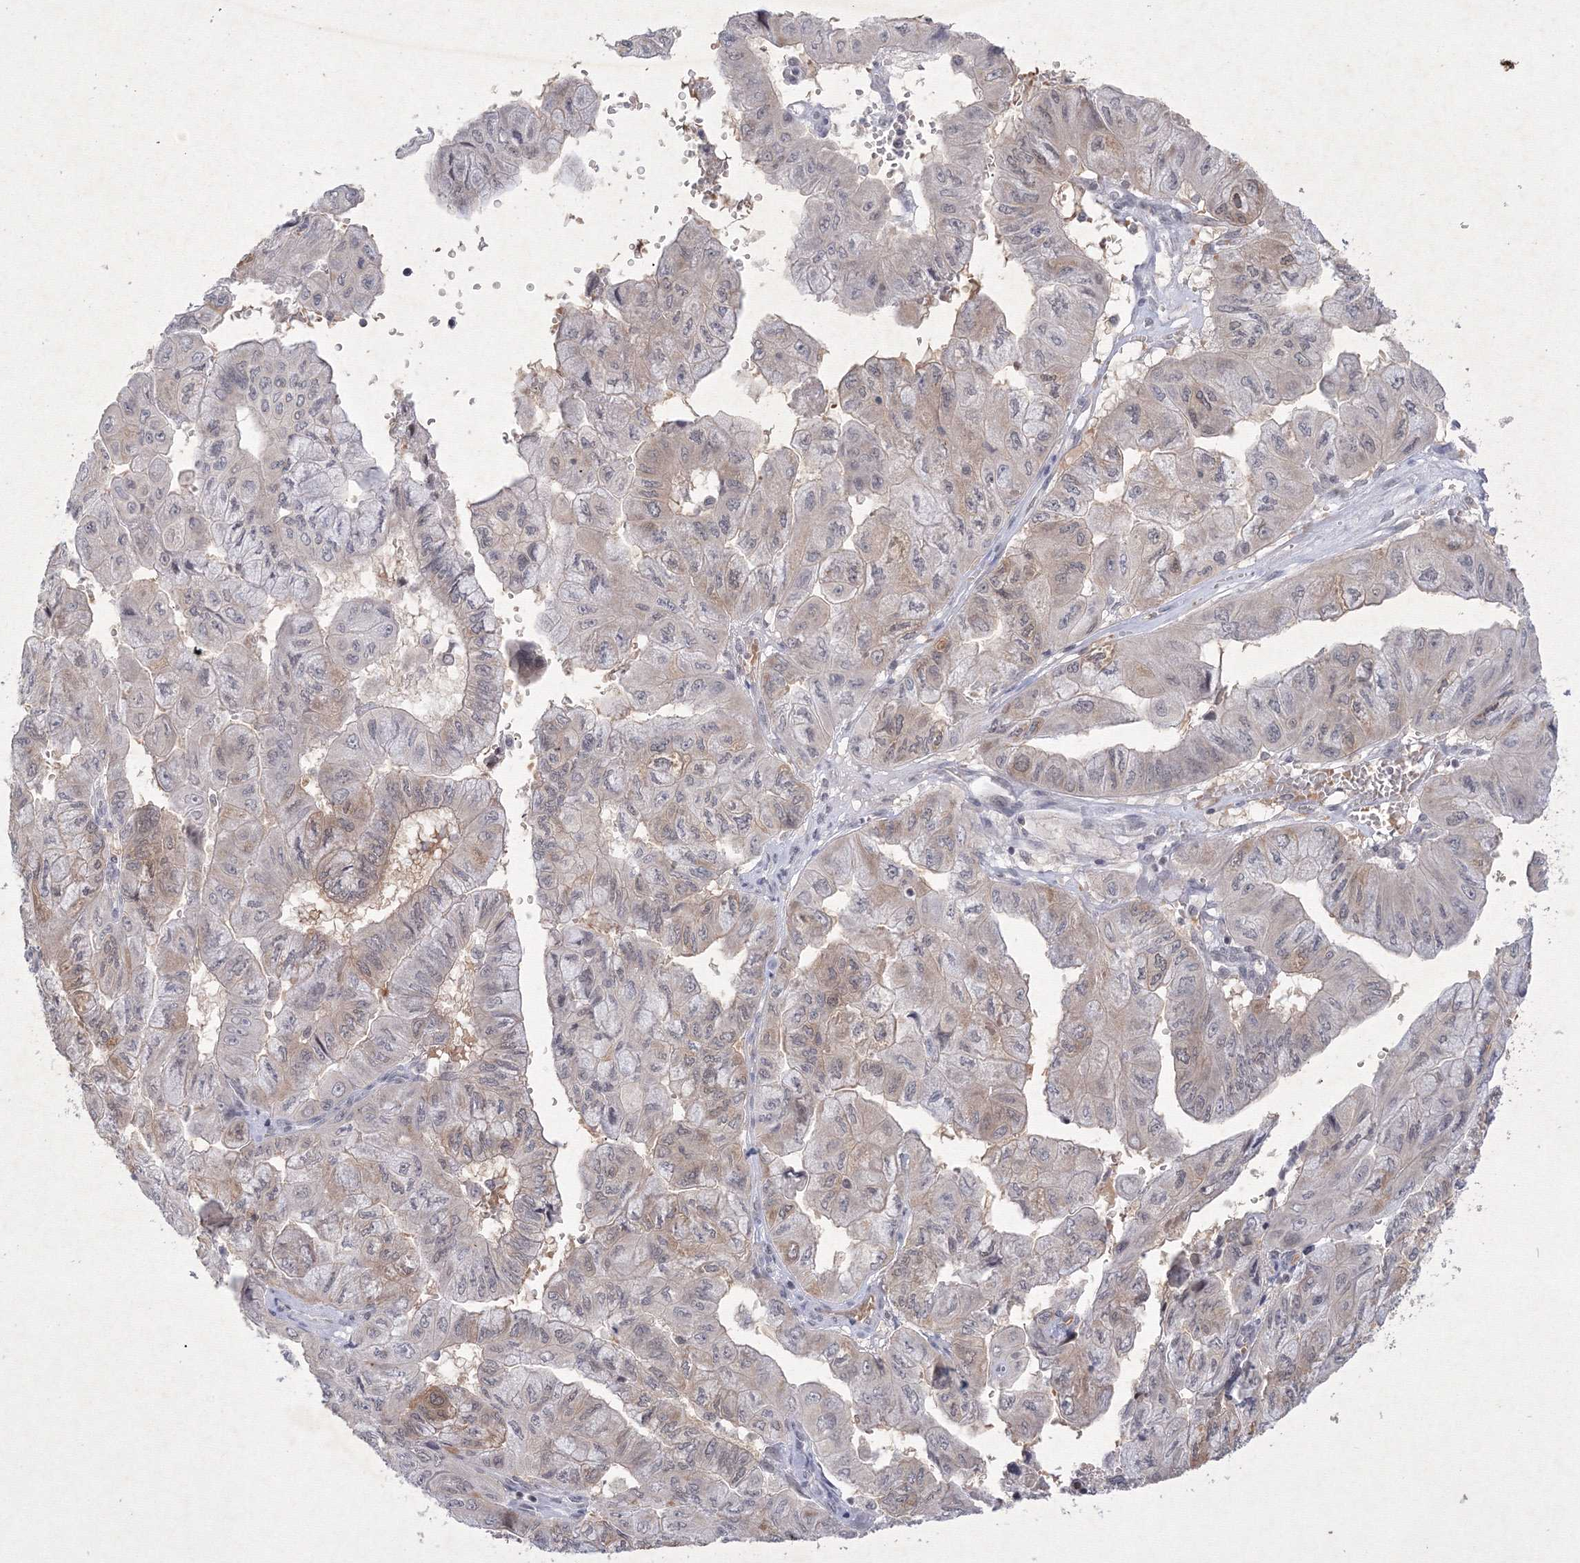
{"staining": {"intensity": "weak", "quantity": "25%-75%", "location": "cytoplasmic/membranous"}, "tissue": "pancreatic cancer", "cell_type": "Tumor cells", "image_type": "cancer", "snomed": [{"axis": "morphology", "description": "Adenocarcinoma, NOS"}, {"axis": "topography", "description": "Pancreas"}], "caption": "Immunohistochemical staining of human pancreatic cancer reveals low levels of weak cytoplasmic/membranous protein positivity in approximately 25%-75% of tumor cells.", "gene": "NXPE3", "patient": {"sex": "male", "age": 51}}